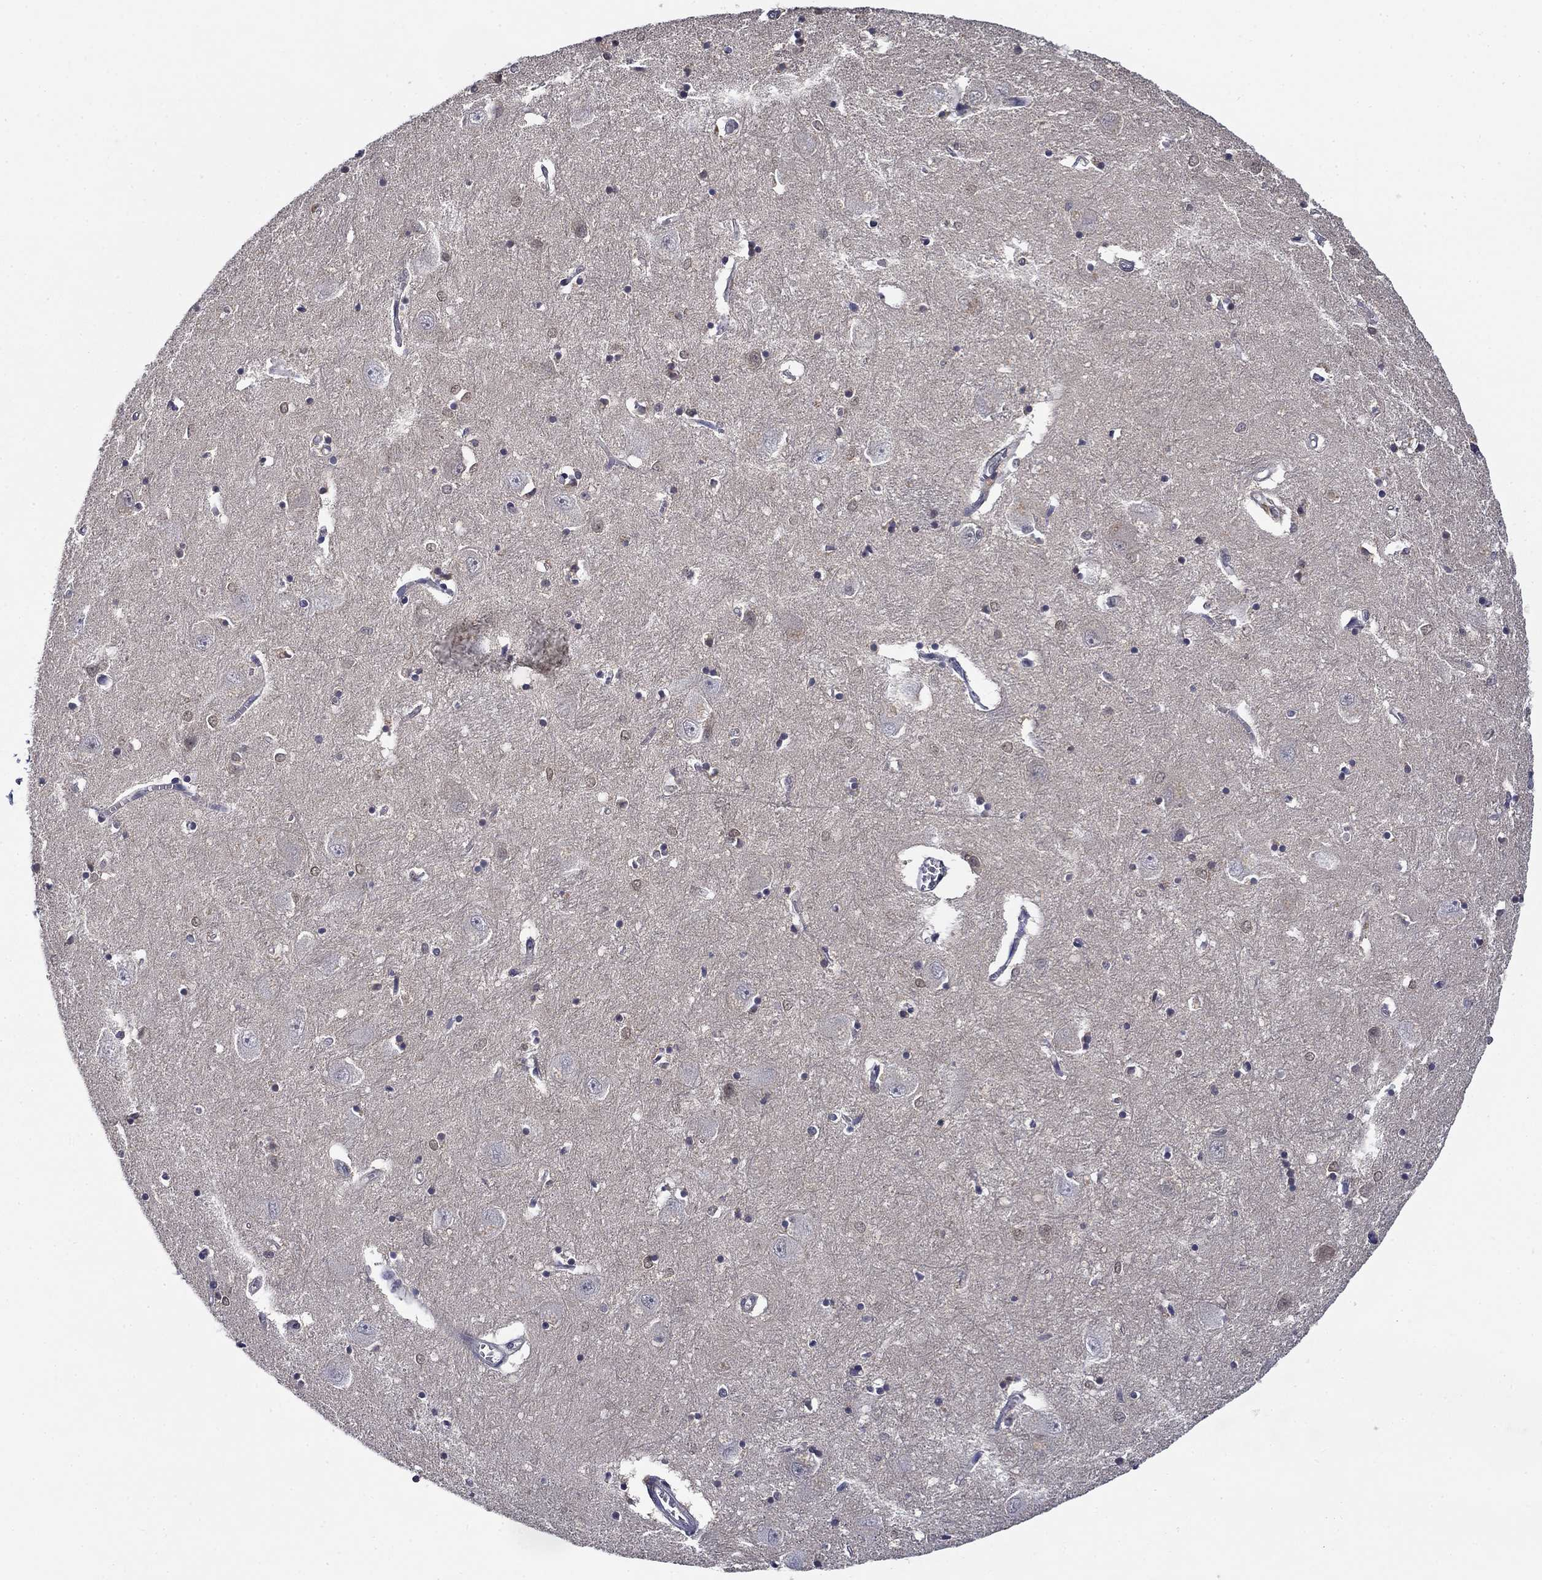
{"staining": {"intensity": "moderate", "quantity": "<25%", "location": "nuclear"}, "tissue": "caudate", "cell_type": "Glial cells", "image_type": "normal", "snomed": [{"axis": "morphology", "description": "Normal tissue, NOS"}, {"axis": "topography", "description": "Lateral ventricle wall"}], "caption": "Immunohistochemistry staining of normal caudate, which displays low levels of moderate nuclear expression in about <25% of glial cells indicating moderate nuclear protein staining. The staining was performed using DAB (brown) for protein detection and nuclei were counterstained in hematoxylin (blue).", "gene": "DDTL", "patient": {"sex": "male", "age": 54}}